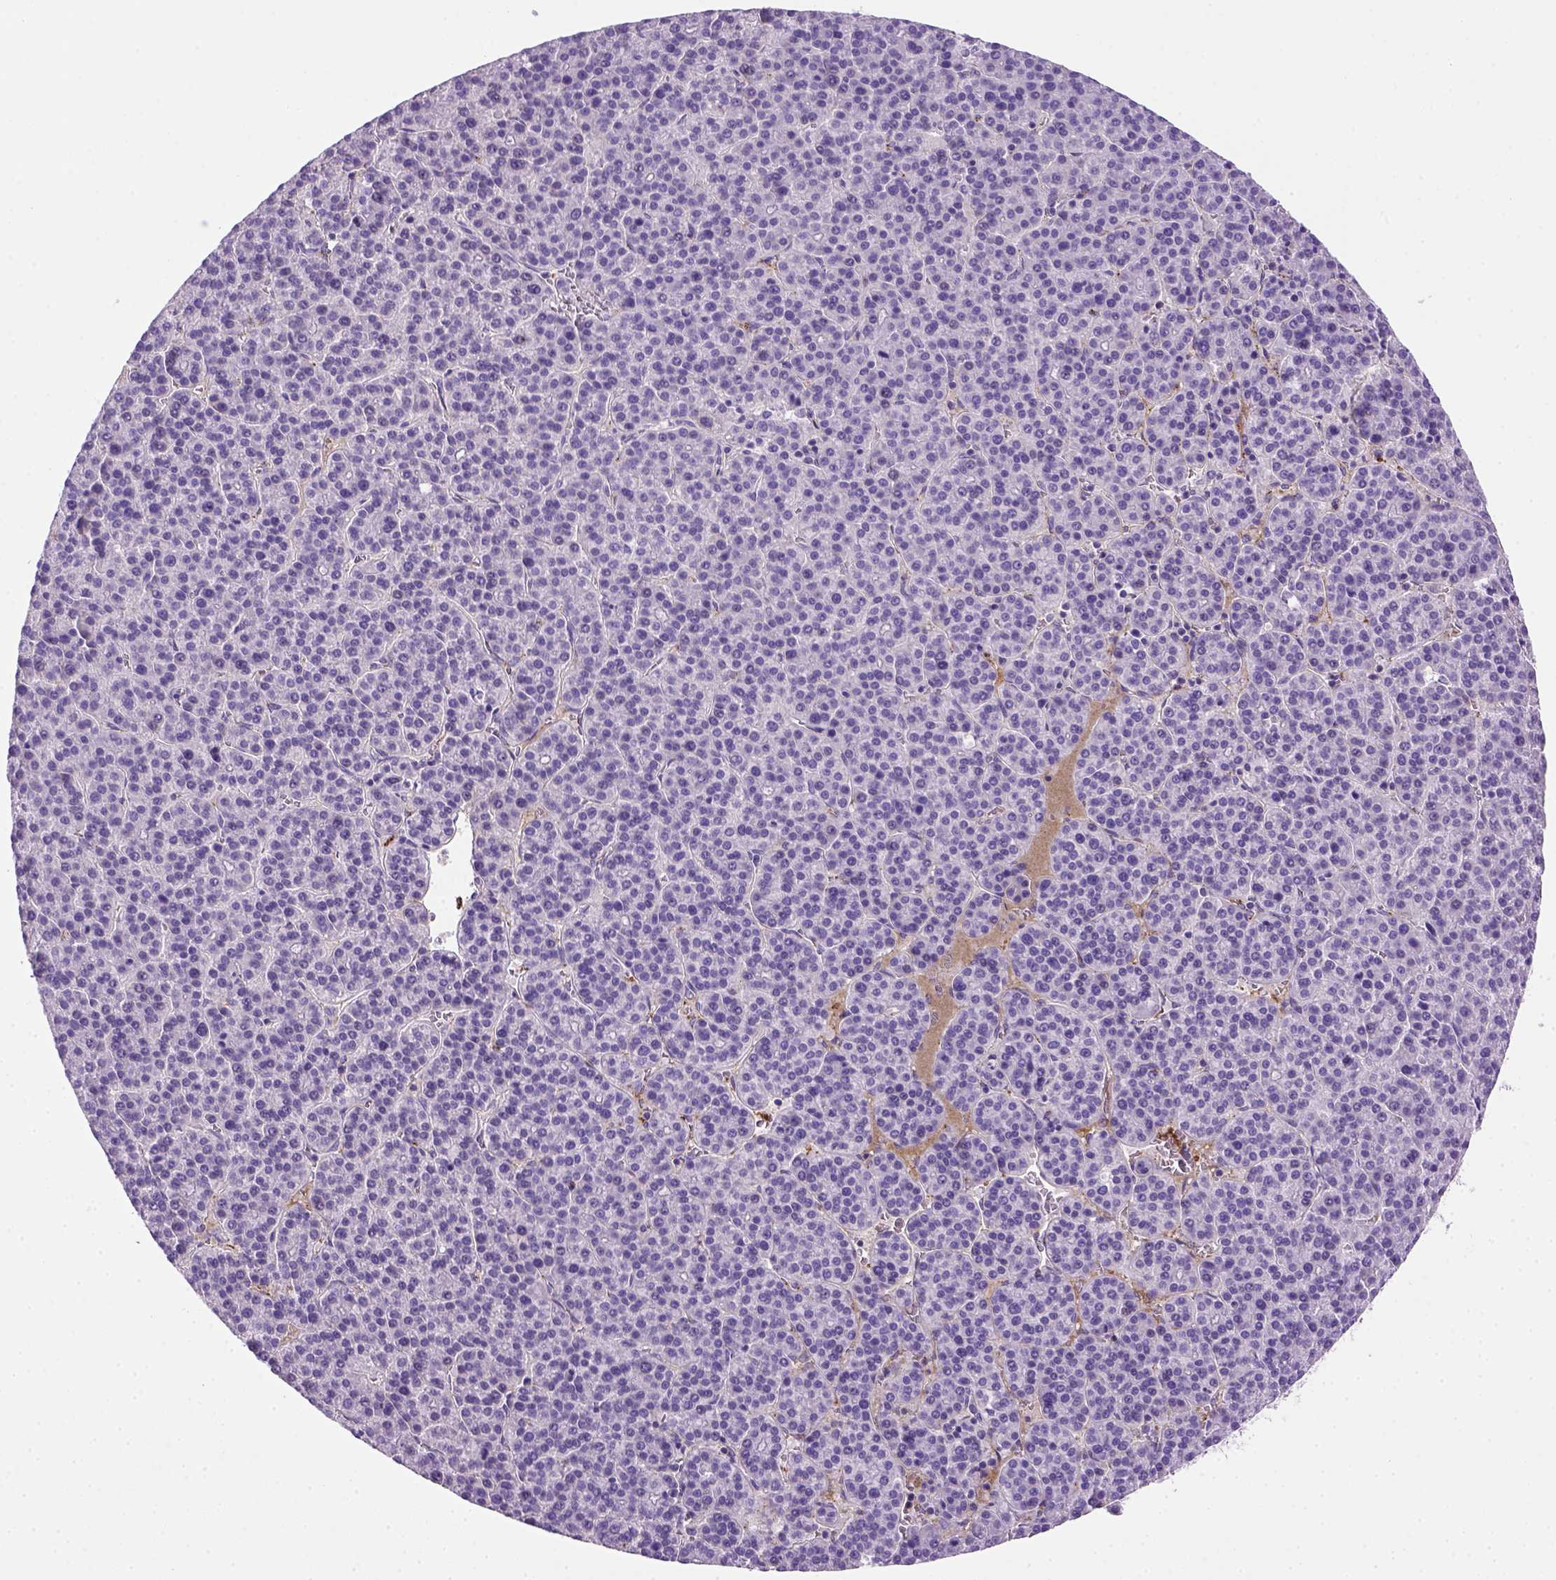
{"staining": {"intensity": "negative", "quantity": "none", "location": "none"}, "tissue": "liver cancer", "cell_type": "Tumor cells", "image_type": "cancer", "snomed": [{"axis": "morphology", "description": "Carcinoma, Hepatocellular, NOS"}, {"axis": "topography", "description": "Liver"}], "caption": "A photomicrograph of hepatocellular carcinoma (liver) stained for a protein reveals no brown staining in tumor cells. (DAB (3,3'-diaminobenzidine) immunohistochemistry with hematoxylin counter stain).", "gene": "VWF", "patient": {"sex": "female", "age": 58}}